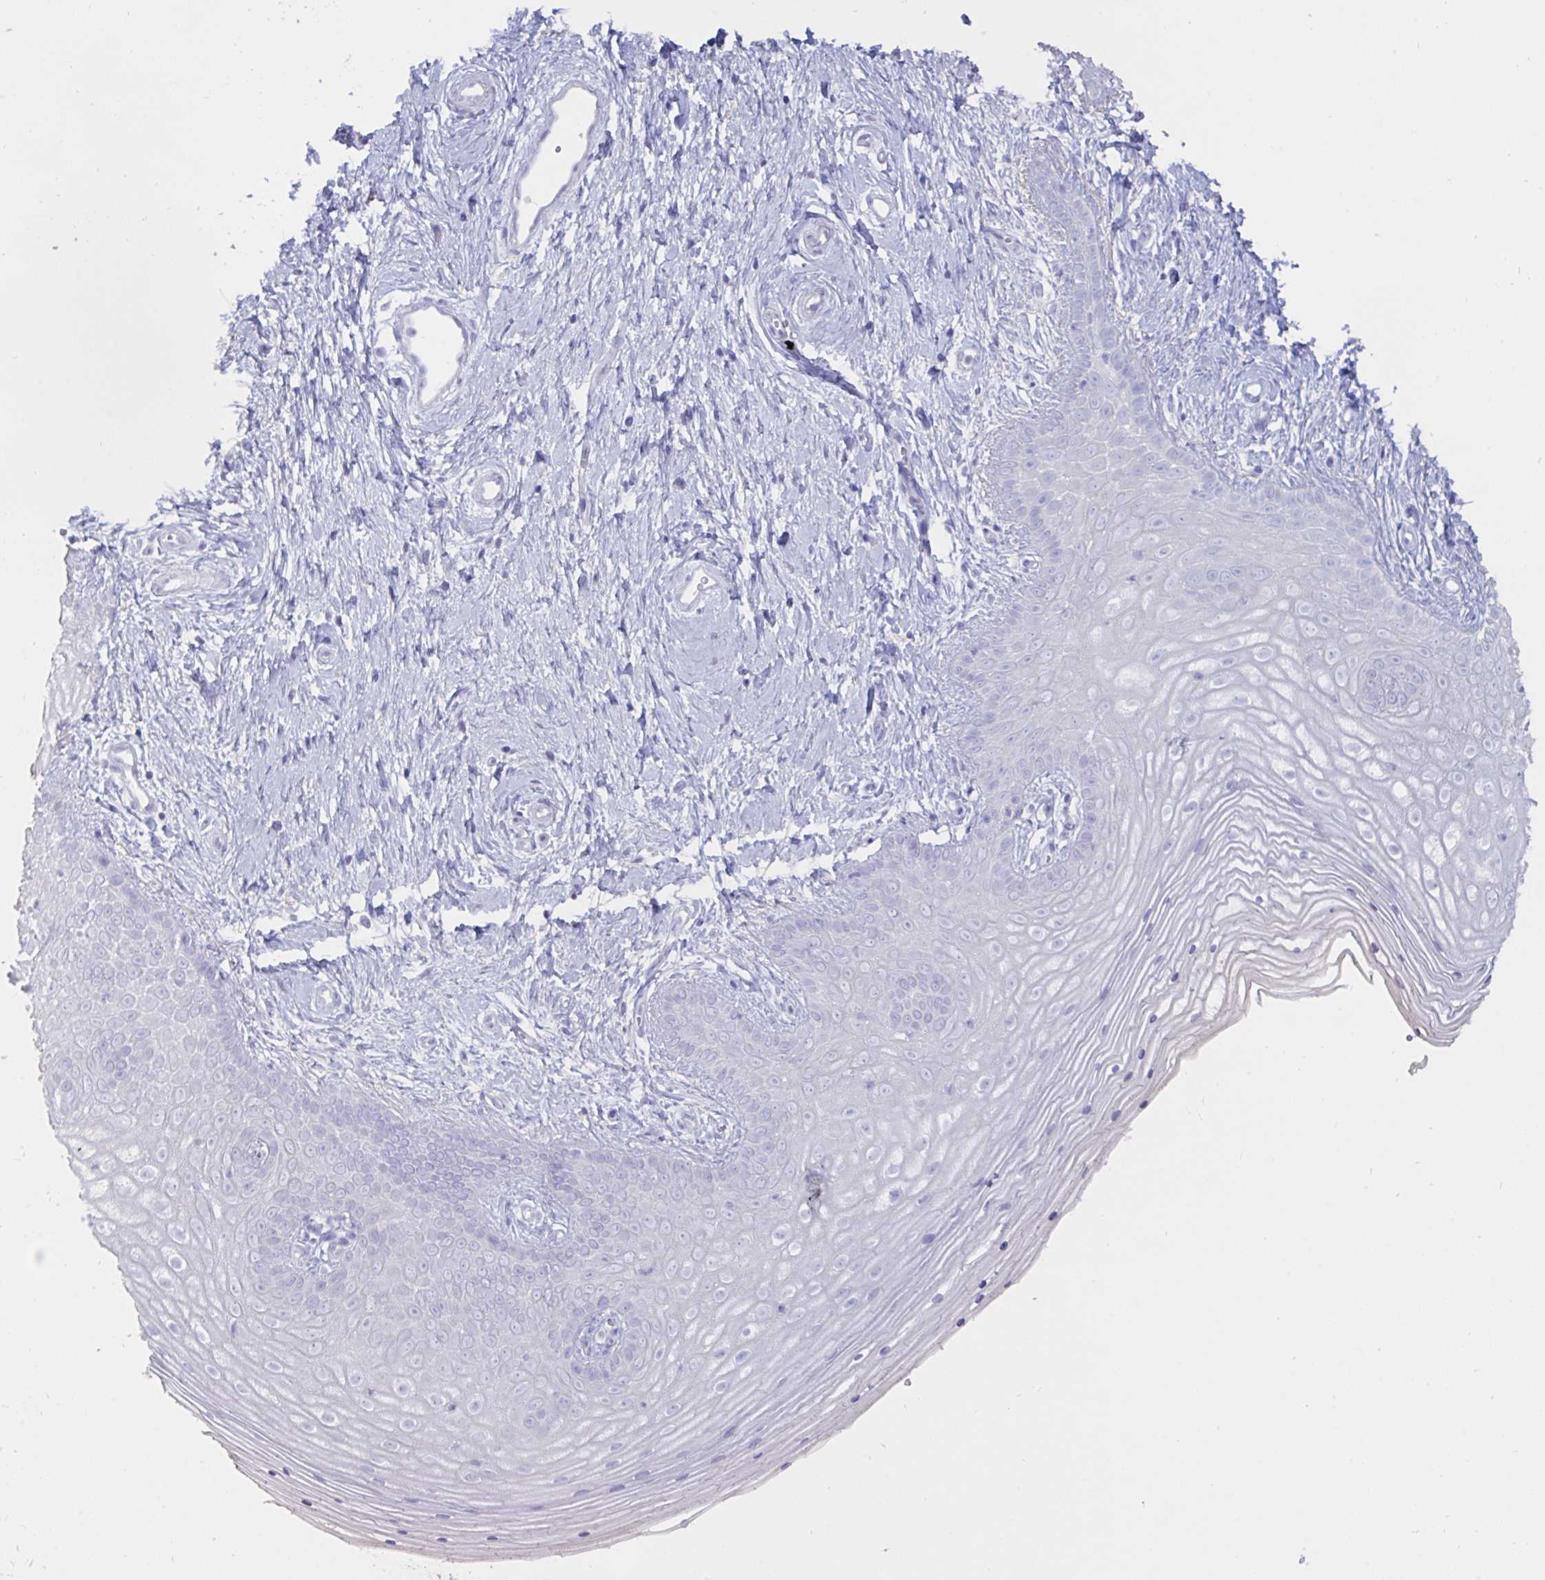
{"staining": {"intensity": "negative", "quantity": "none", "location": "none"}, "tissue": "vagina", "cell_type": "Squamous epithelial cells", "image_type": "normal", "snomed": [{"axis": "morphology", "description": "Normal tissue, NOS"}, {"axis": "topography", "description": "Vagina"}], "caption": "There is no significant expression in squamous epithelial cells of vagina. (Brightfield microscopy of DAB immunohistochemistry at high magnification).", "gene": "TNNC1", "patient": {"sex": "female", "age": 38}}